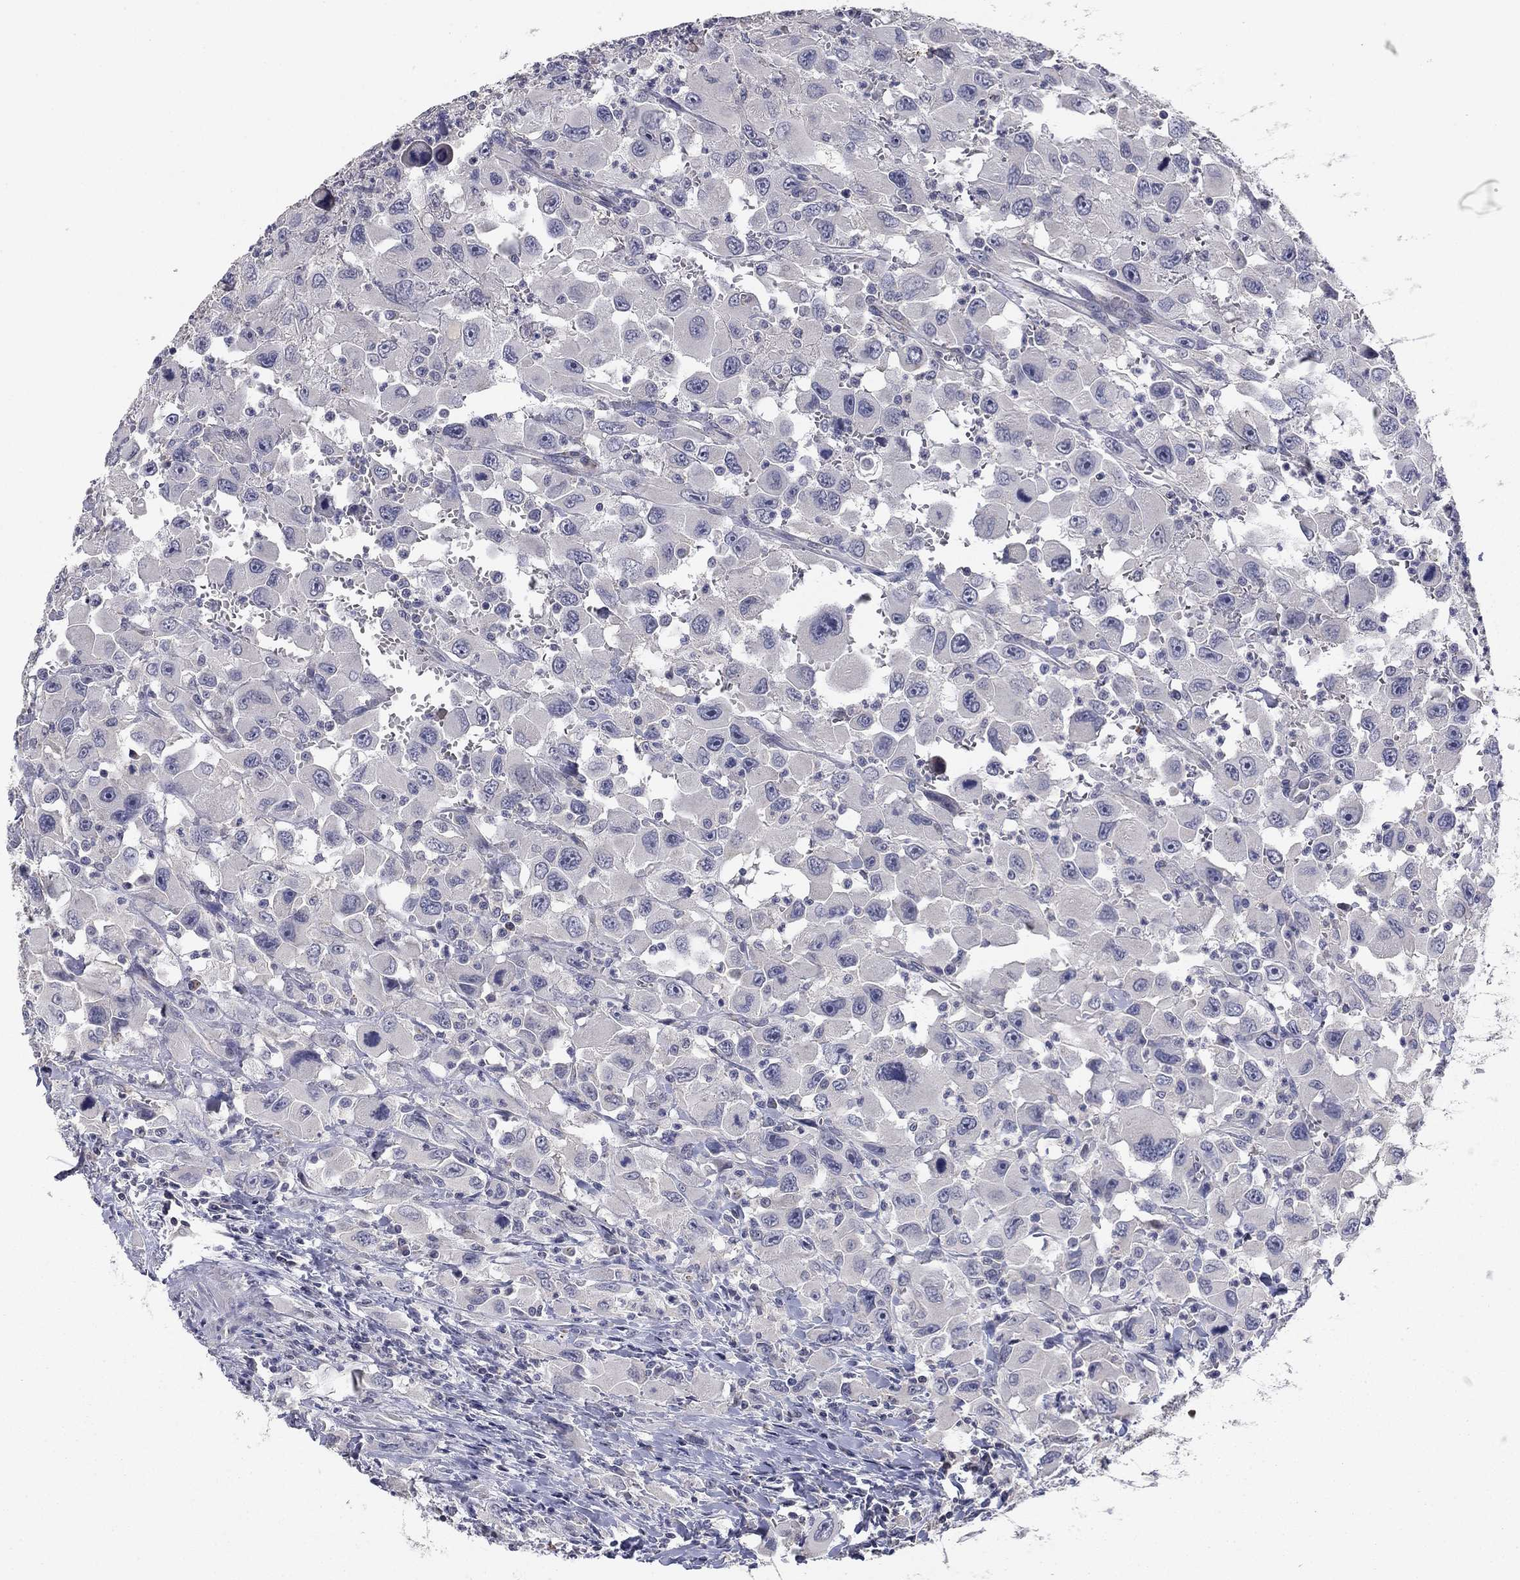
{"staining": {"intensity": "negative", "quantity": "none", "location": "none"}, "tissue": "head and neck cancer", "cell_type": "Tumor cells", "image_type": "cancer", "snomed": [{"axis": "morphology", "description": "Squamous cell carcinoma, NOS"}, {"axis": "morphology", "description": "Squamous cell carcinoma, metastatic, NOS"}, {"axis": "topography", "description": "Oral tissue"}, {"axis": "topography", "description": "Head-Neck"}], "caption": "The image demonstrates no staining of tumor cells in head and neck cancer. Nuclei are stained in blue.", "gene": "SEPTIN3", "patient": {"sex": "female", "age": 85}}